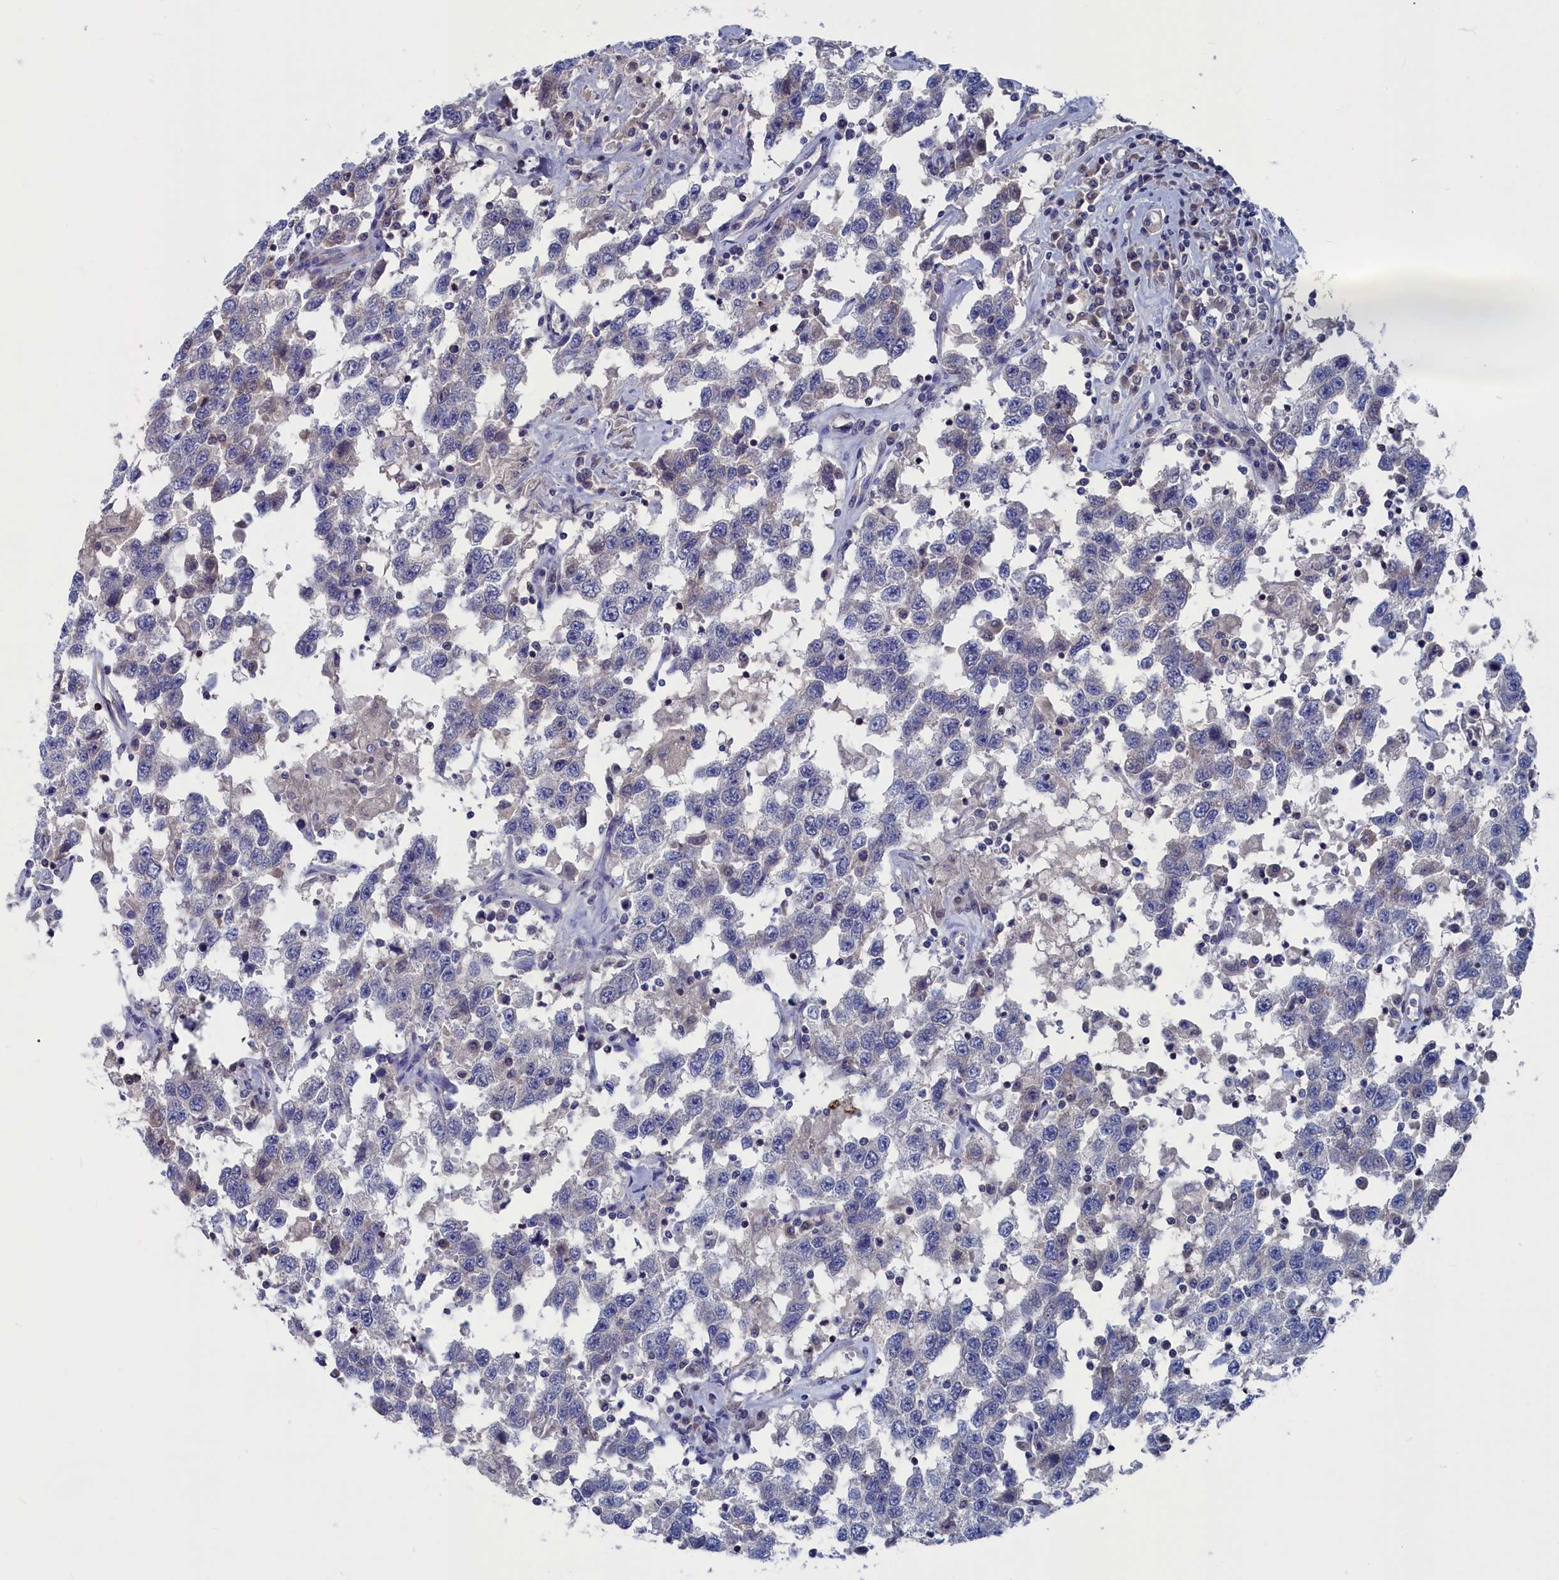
{"staining": {"intensity": "negative", "quantity": "none", "location": "none"}, "tissue": "testis cancer", "cell_type": "Tumor cells", "image_type": "cancer", "snomed": [{"axis": "morphology", "description": "Seminoma, NOS"}, {"axis": "topography", "description": "Testis"}], "caption": "High power microscopy micrograph of an IHC image of testis seminoma, revealing no significant positivity in tumor cells. Brightfield microscopy of IHC stained with DAB (3,3'-diaminobenzidine) (brown) and hematoxylin (blue), captured at high magnification.", "gene": "CEND1", "patient": {"sex": "male", "age": 41}}